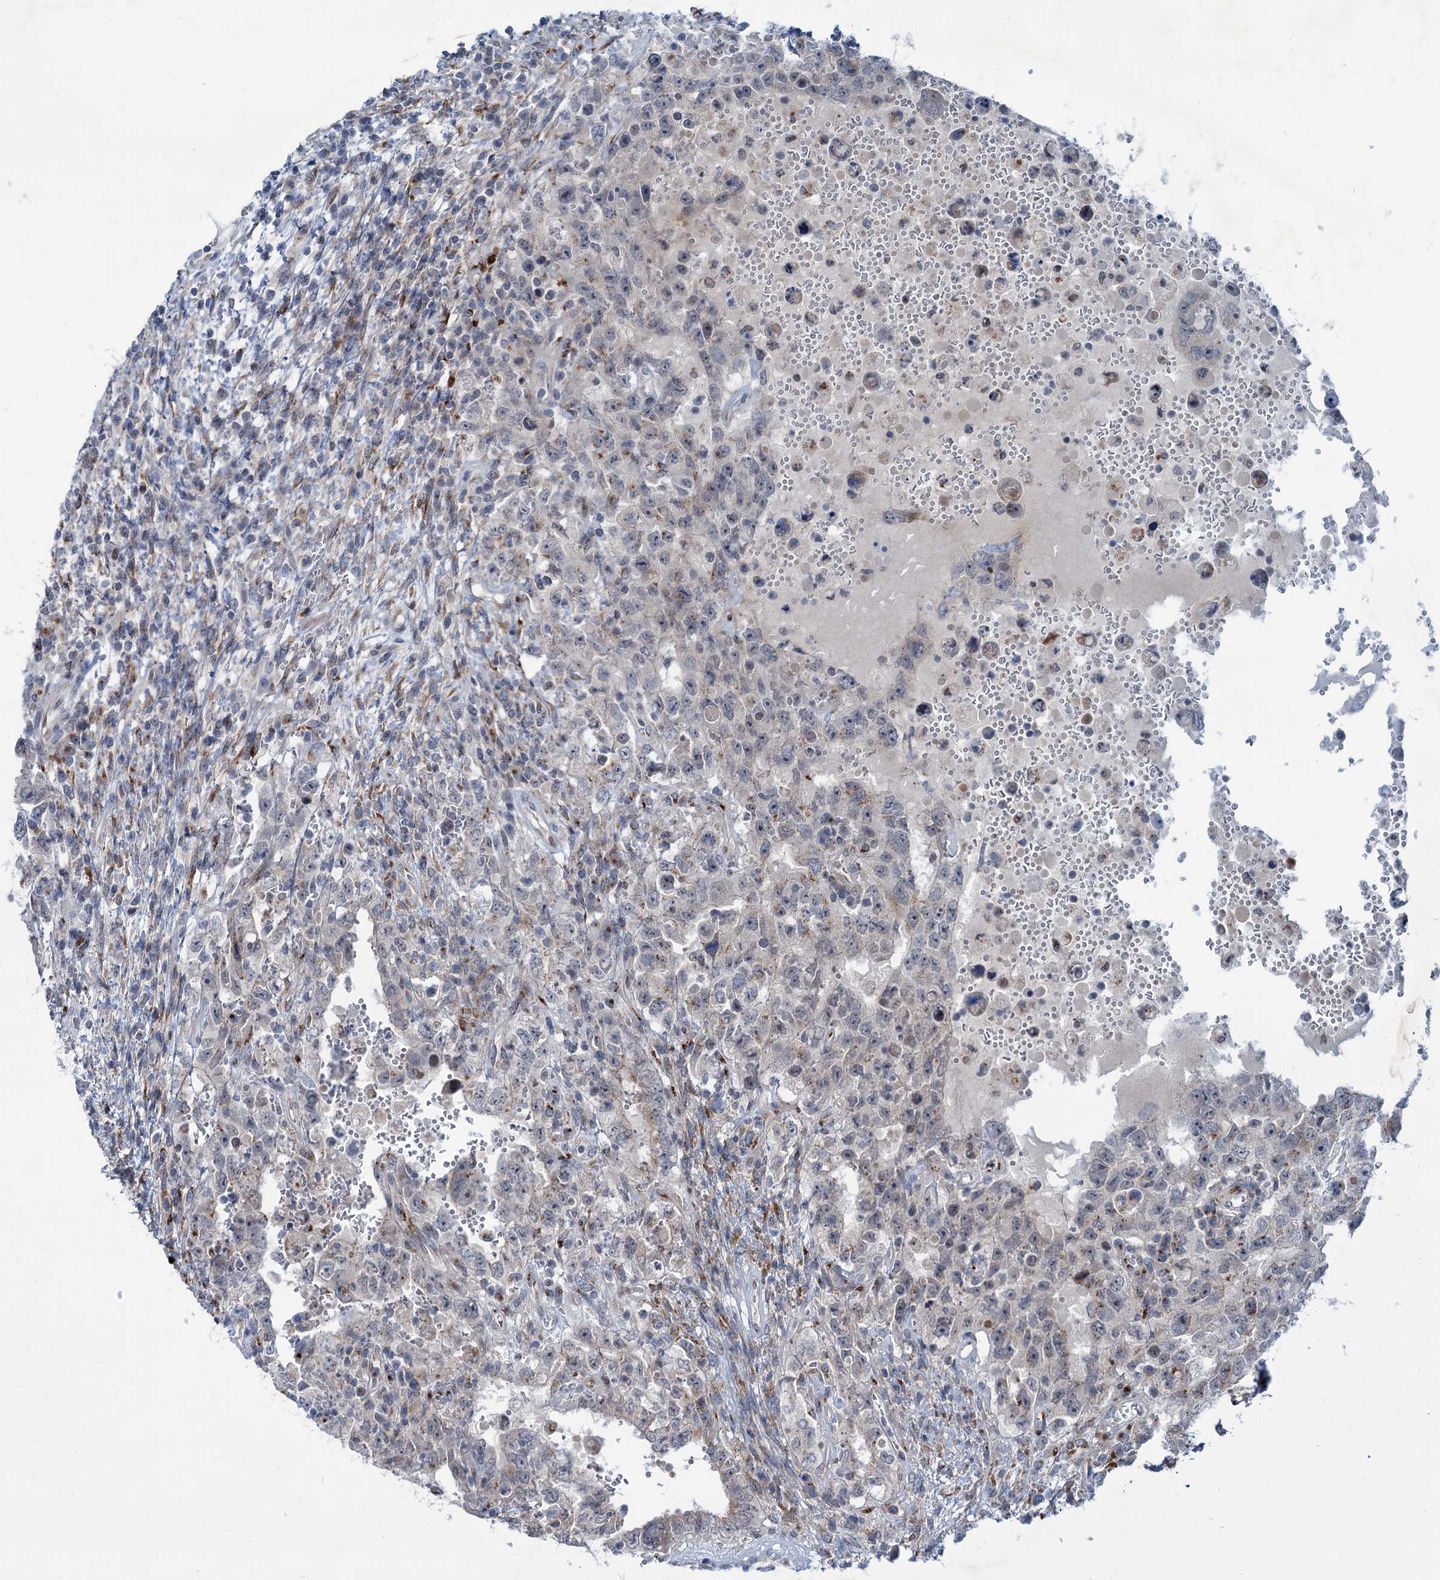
{"staining": {"intensity": "negative", "quantity": "none", "location": "none"}, "tissue": "testis cancer", "cell_type": "Tumor cells", "image_type": "cancer", "snomed": [{"axis": "morphology", "description": "Carcinoma, Embryonal, NOS"}, {"axis": "topography", "description": "Testis"}], "caption": "This micrograph is of testis embryonal carcinoma stained with immunohistochemistry to label a protein in brown with the nuclei are counter-stained blue. There is no positivity in tumor cells.", "gene": "ELP4", "patient": {"sex": "male", "age": 26}}